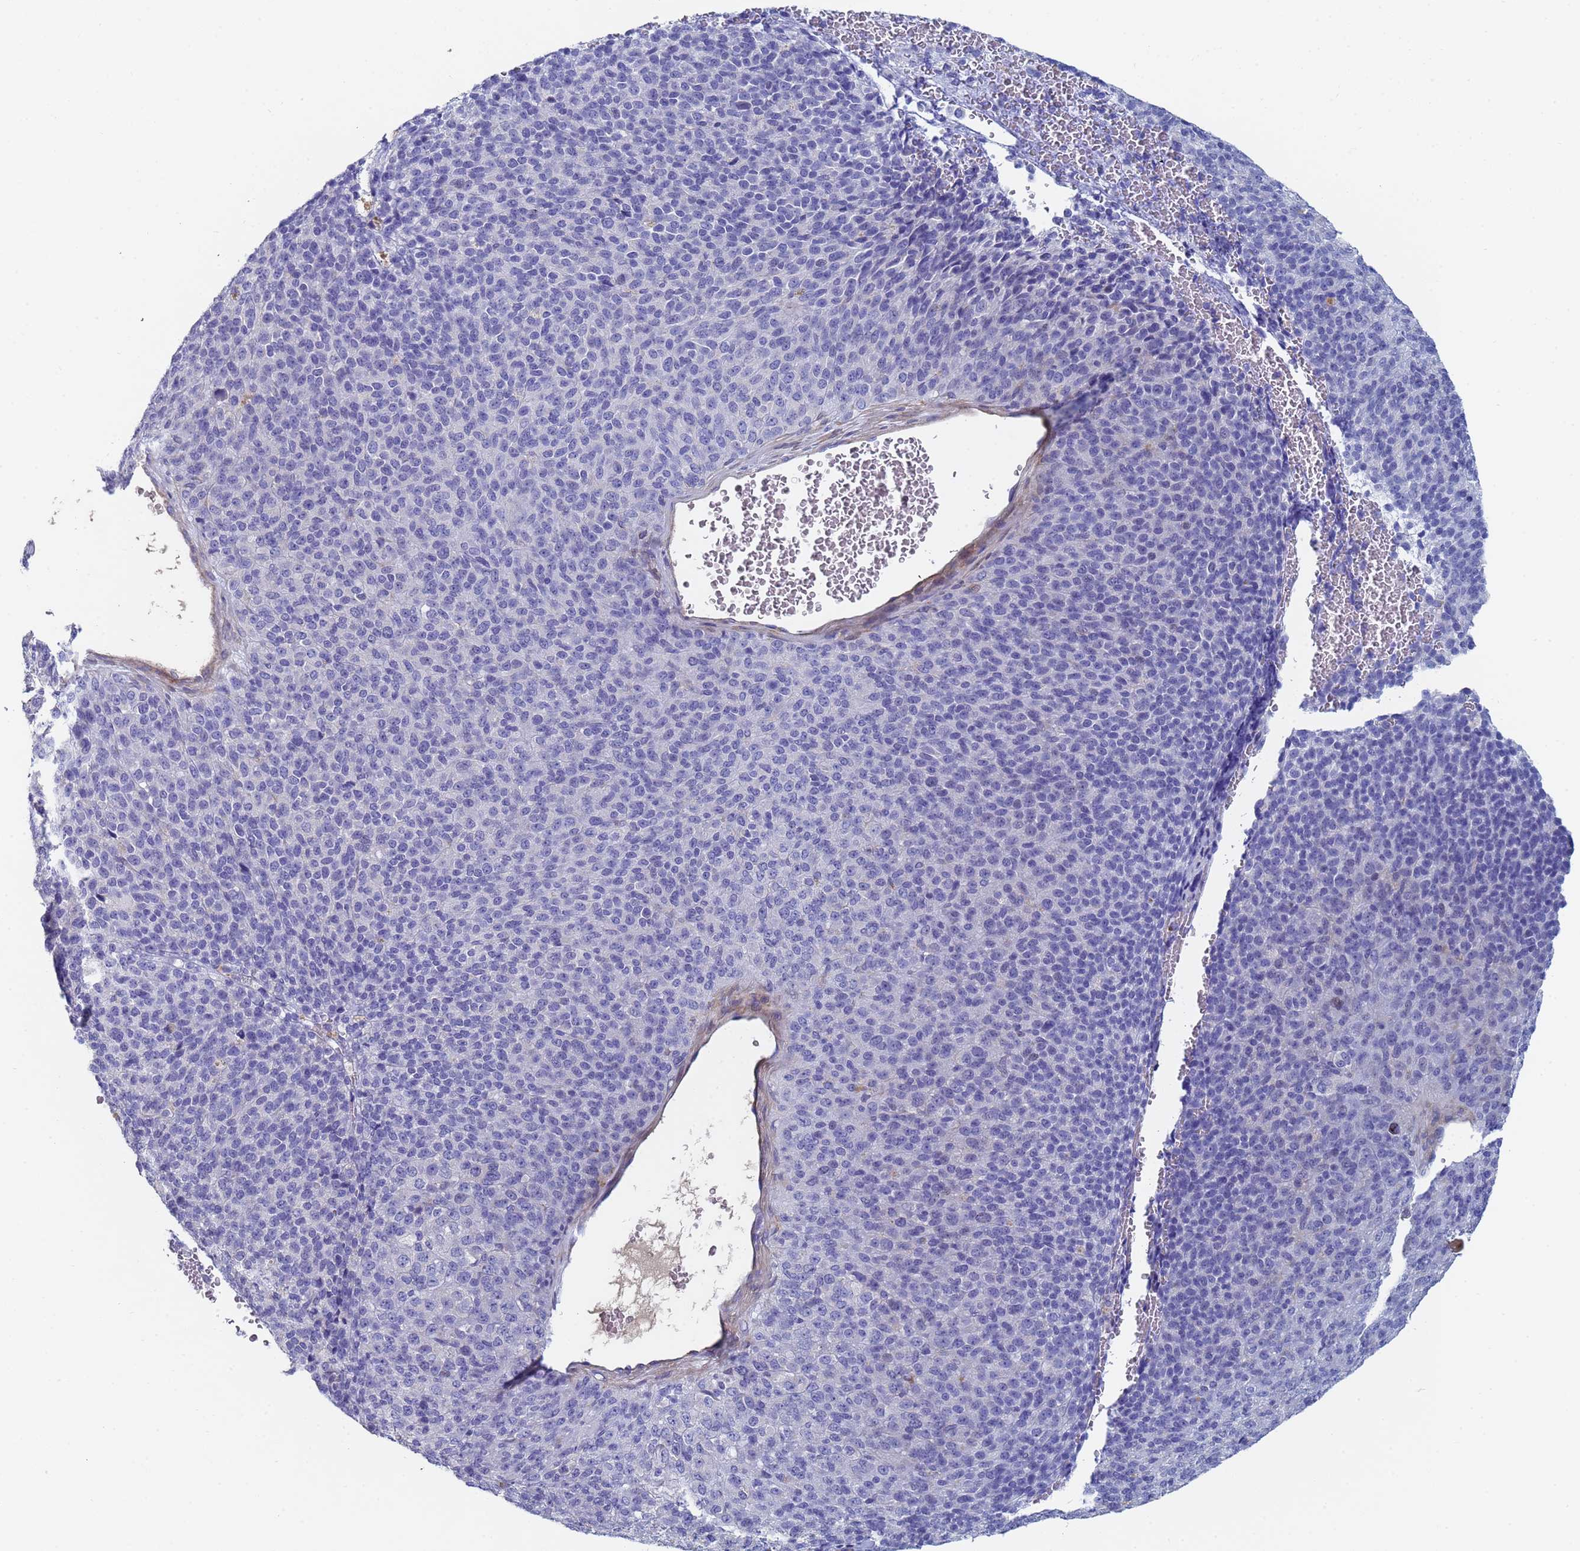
{"staining": {"intensity": "negative", "quantity": "none", "location": "none"}, "tissue": "melanoma", "cell_type": "Tumor cells", "image_type": "cancer", "snomed": [{"axis": "morphology", "description": "Malignant melanoma, Metastatic site"}, {"axis": "topography", "description": "Brain"}], "caption": "IHC histopathology image of neoplastic tissue: human melanoma stained with DAB shows no significant protein positivity in tumor cells.", "gene": "ABCA8", "patient": {"sex": "female", "age": 56}}